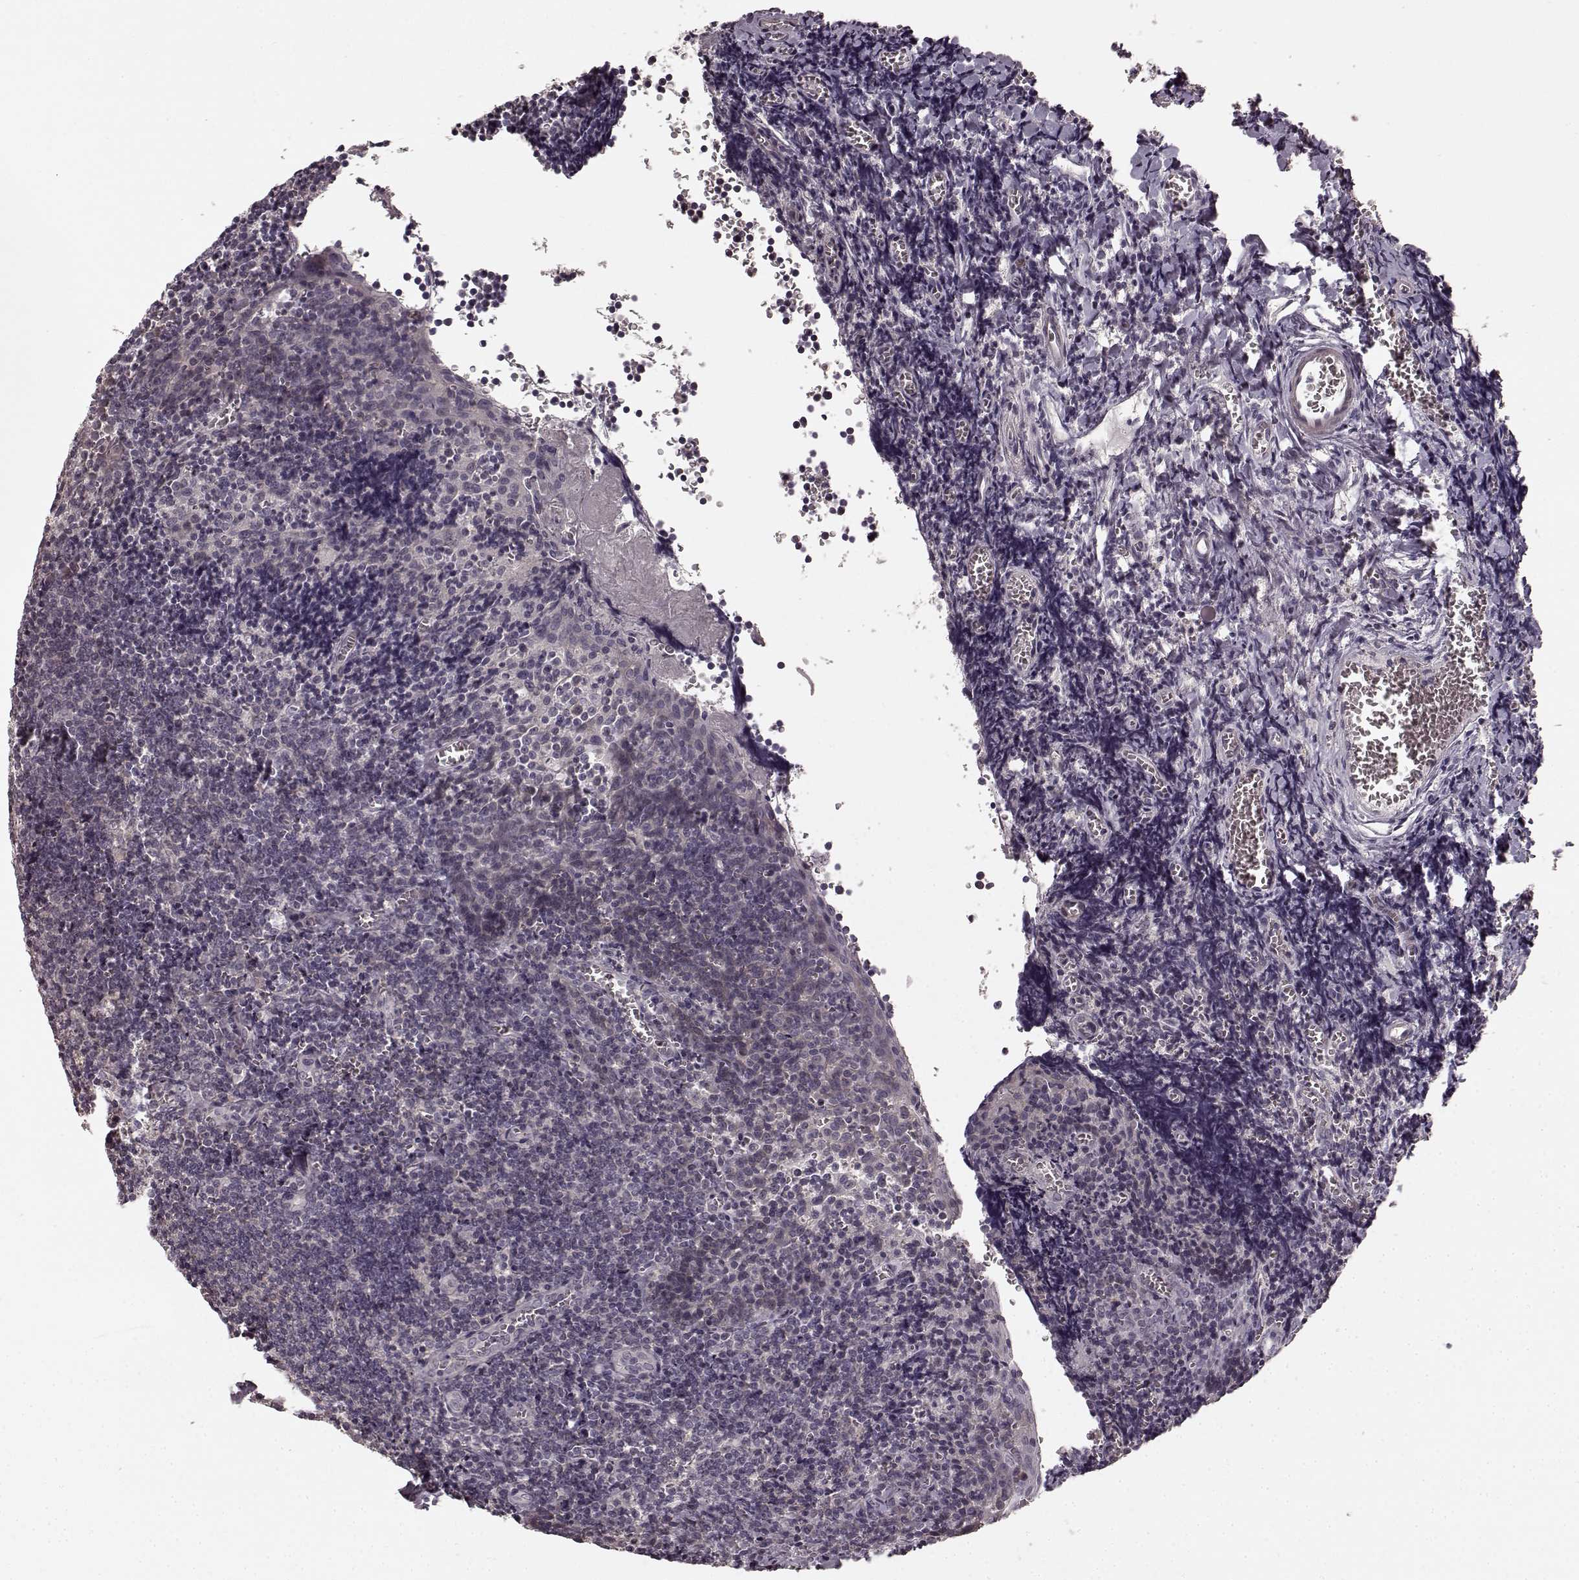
{"staining": {"intensity": "weak", "quantity": "<25%", "location": "cytoplasmic/membranous"}, "tissue": "tonsil", "cell_type": "Germinal center cells", "image_type": "normal", "snomed": [{"axis": "morphology", "description": "Normal tissue, NOS"}, {"axis": "morphology", "description": "Inflammation, NOS"}, {"axis": "topography", "description": "Tonsil"}], "caption": "Human tonsil stained for a protein using immunohistochemistry (IHC) reveals no positivity in germinal center cells.", "gene": "PRKCE", "patient": {"sex": "female", "age": 31}}